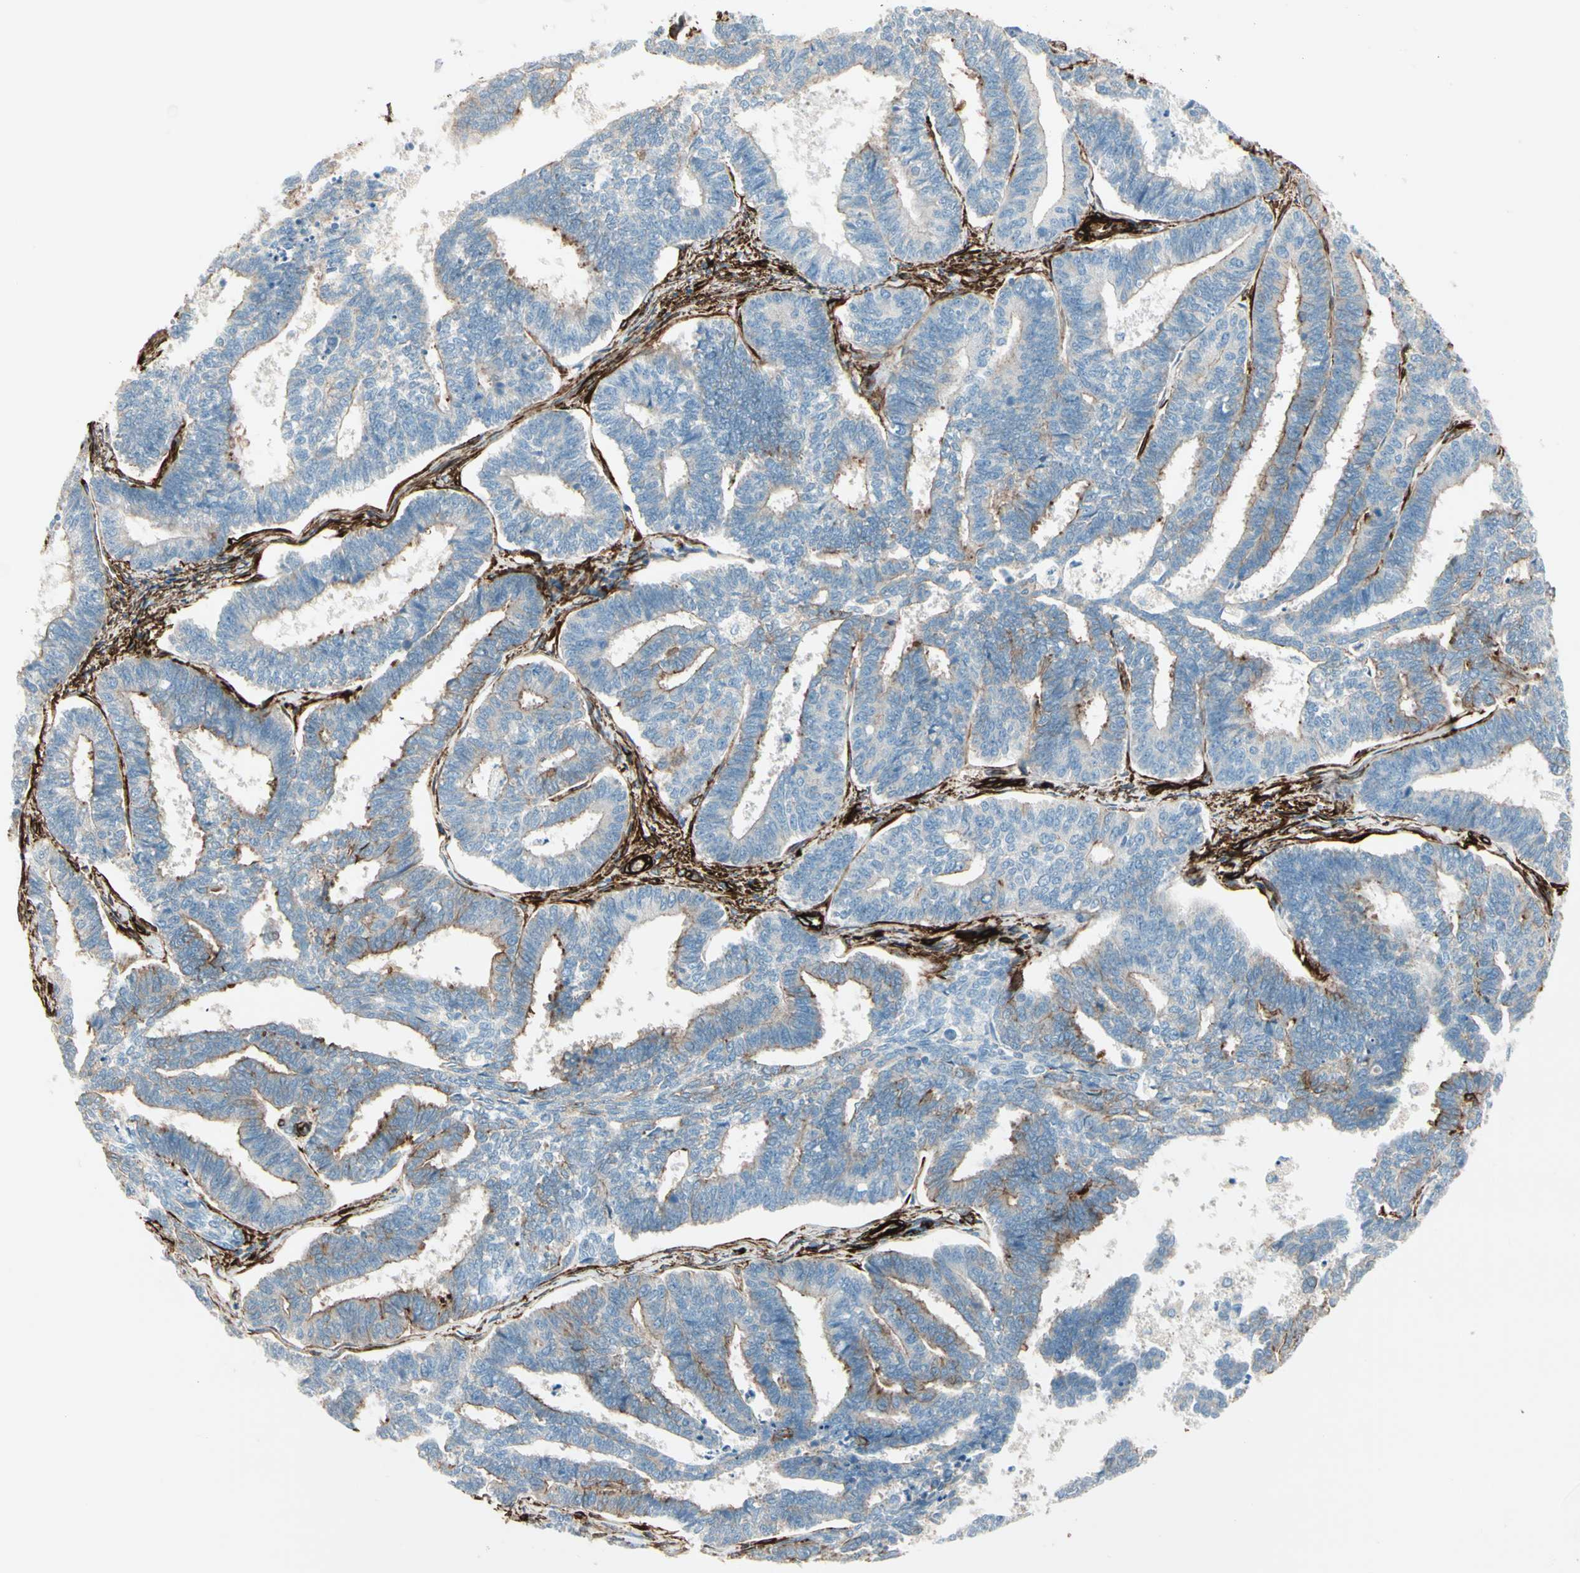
{"staining": {"intensity": "moderate", "quantity": "<25%", "location": "cytoplasmic/membranous"}, "tissue": "endometrial cancer", "cell_type": "Tumor cells", "image_type": "cancer", "snomed": [{"axis": "morphology", "description": "Adenocarcinoma, NOS"}, {"axis": "topography", "description": "Endometrium"}], "caption": "A histopathology image of human endometrial adenocarcinoma stained for a protein displays moderate cytoplasmic/membranous brown staining in tumor cells.", "gene": "CALD1", "patient": {"sex": "female", "age": 70}}